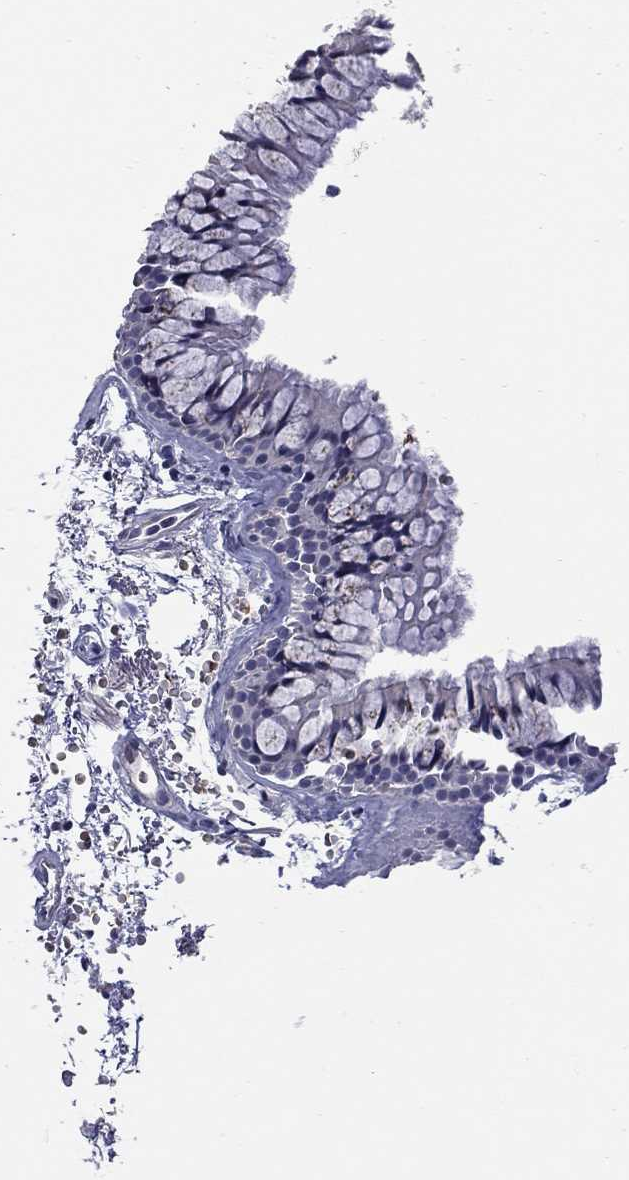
{"staining": {"intensity": "negative", "quantity": "none", "location": "none"}, "tissue": "bronchus", "cell_type": "Respiratory epithelial cells", "image_type": "normal", "snomed": [{"axis": "morphology", "description": "Normal tissue, NOS"}, {"axis": "topography", "description": "Cartilage tissue"}, {"axis": "topography", "description": "Bronchus"}], "caption": "Immunohistochemical staining of unremarkable bronchus reveals no significant expression in respiratory epithelial cells. (DAB IHC with hematoxylin counter stain).", "gene": "HTR4", "patient": {"sex": "male", "age": 66}}